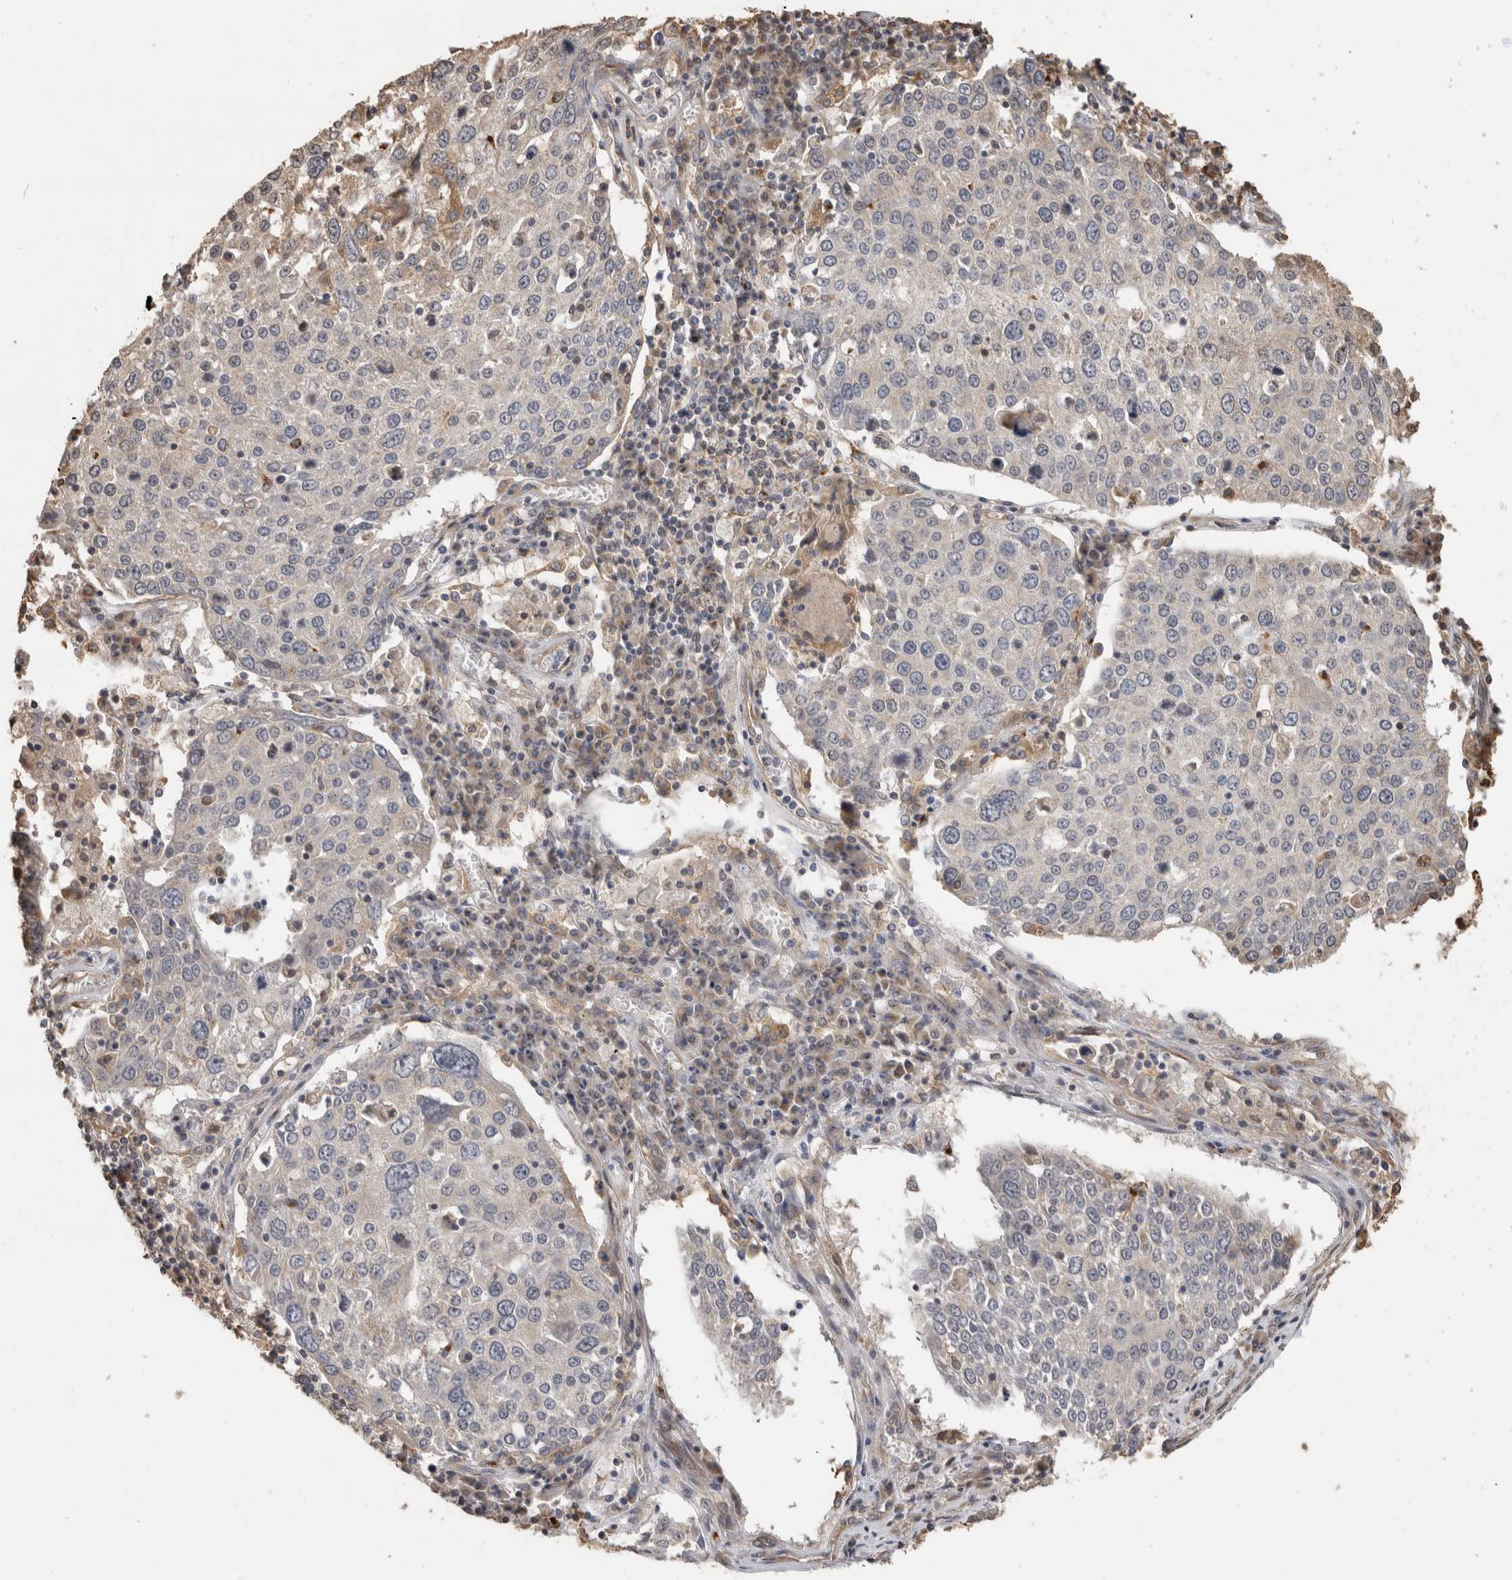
{"staining": {"intensity": "moderate", "quantity": "<25%", "location": "cytoplasmic/membranous"}, "tissue": "lung cancer", "cell_type": "Tumor cells", "image_type": "cancer", "snomed": [{"axis": "morphology", "description": "Squamous cell carcinoma, NOS"}, {"axis": "topography", "description": "Lung"}], "caption": "Human lung cancer (squamous cell carcinoma) stained with a protein marker shows moderate staining in tumor cells.", "gene": "CLIP1", "patient": {"sex": "male", "age": 65}}